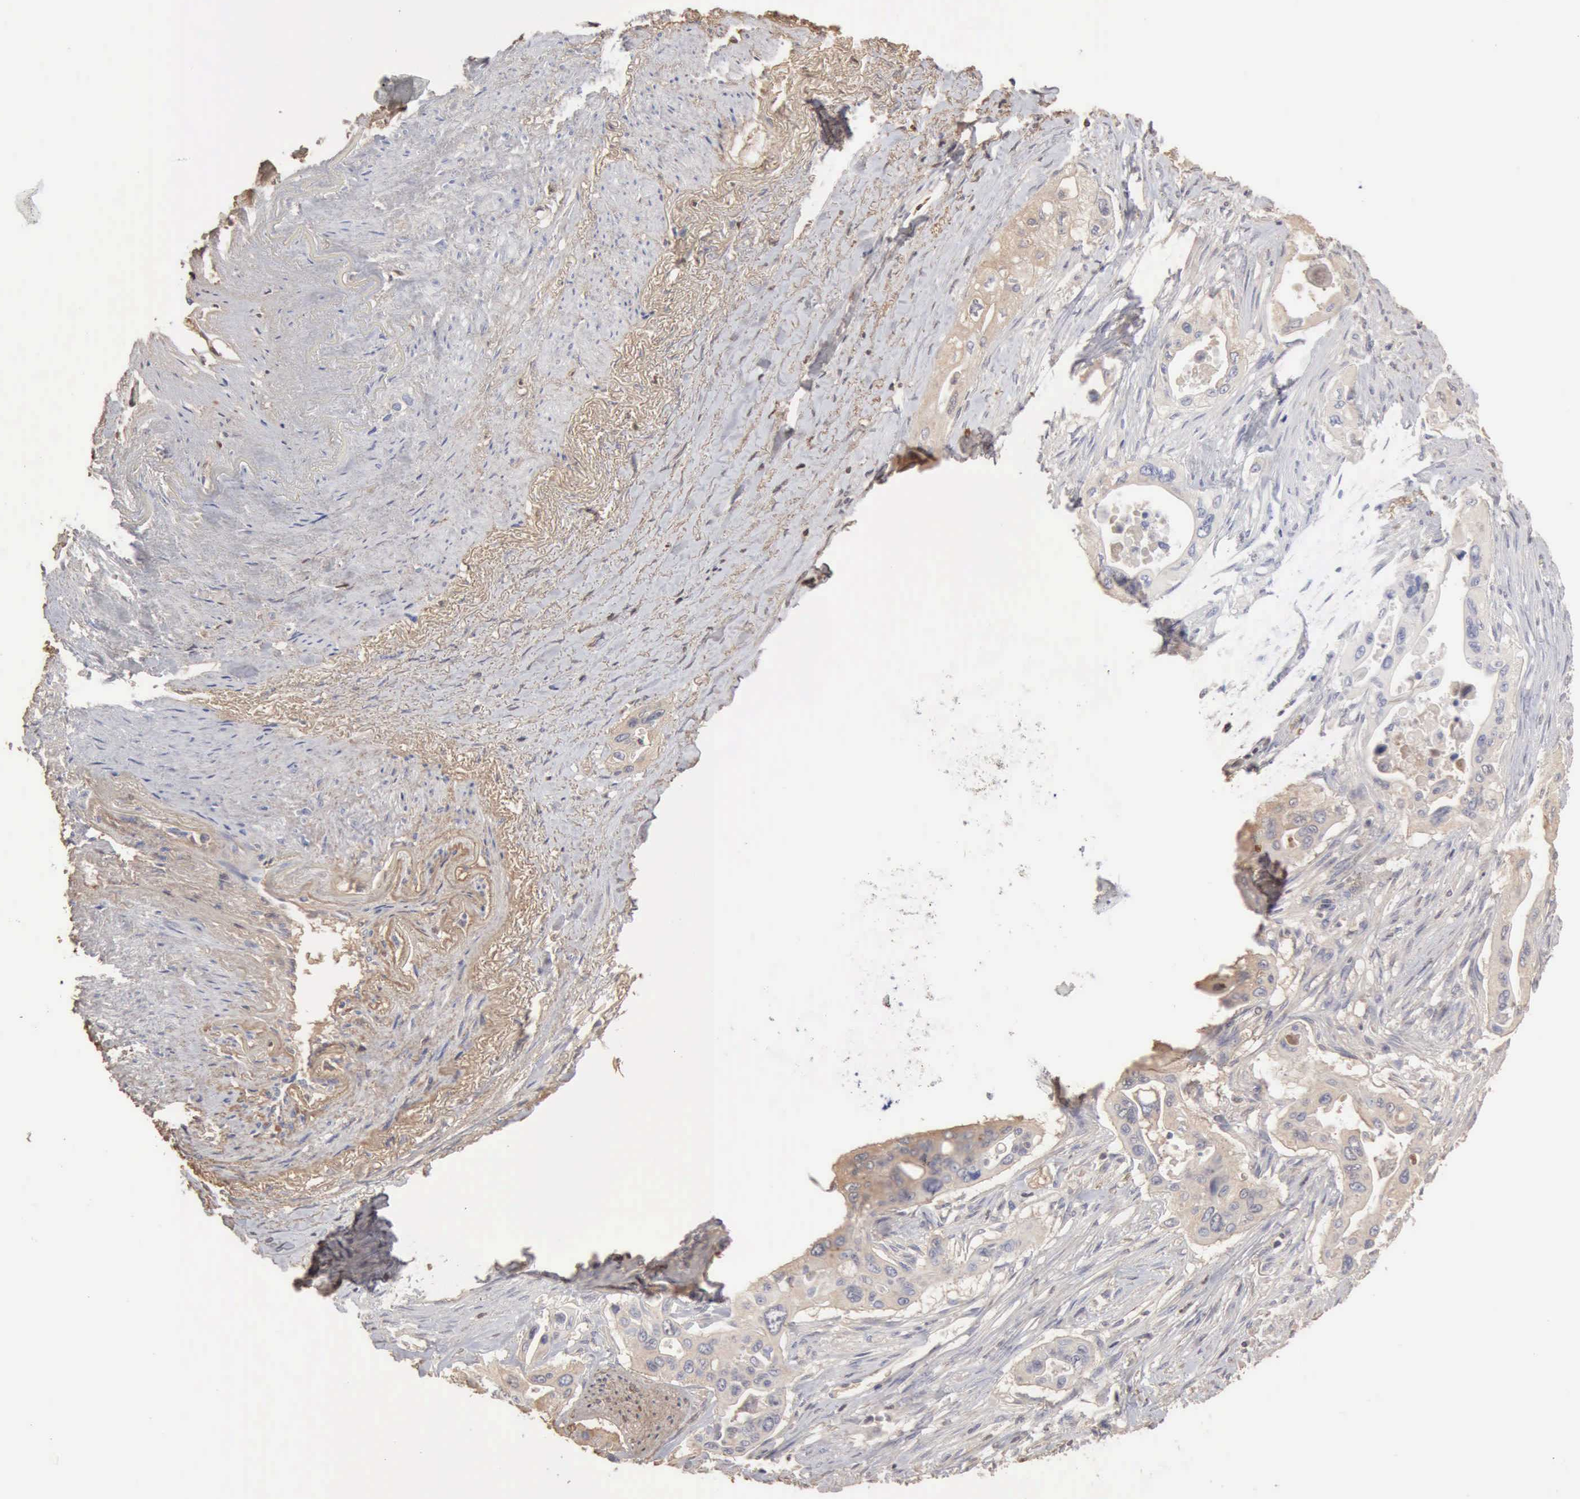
{"staining": {"intensity": "weak", "quantity": ">75%", "location": "cytoplasmic/membranous"}, "tissue": "pancreatic cancer", "cell_type": "Tumor cells", "image_type": "cancer", "snomed": [{"axis": "morphology", "description": "Adenocarcinoma, NOS"}, {"axis": "topography", "description": "Pancreas"}], "caption": "Pancreatic adenocarcinoma stained for a protein (brown) demonstrates weak cytoplasmic/membranous positive expression in approximately >75% of tumor cells.", "gene": "SERPINA1", "patient": {"sex": "male", "age": 77}}